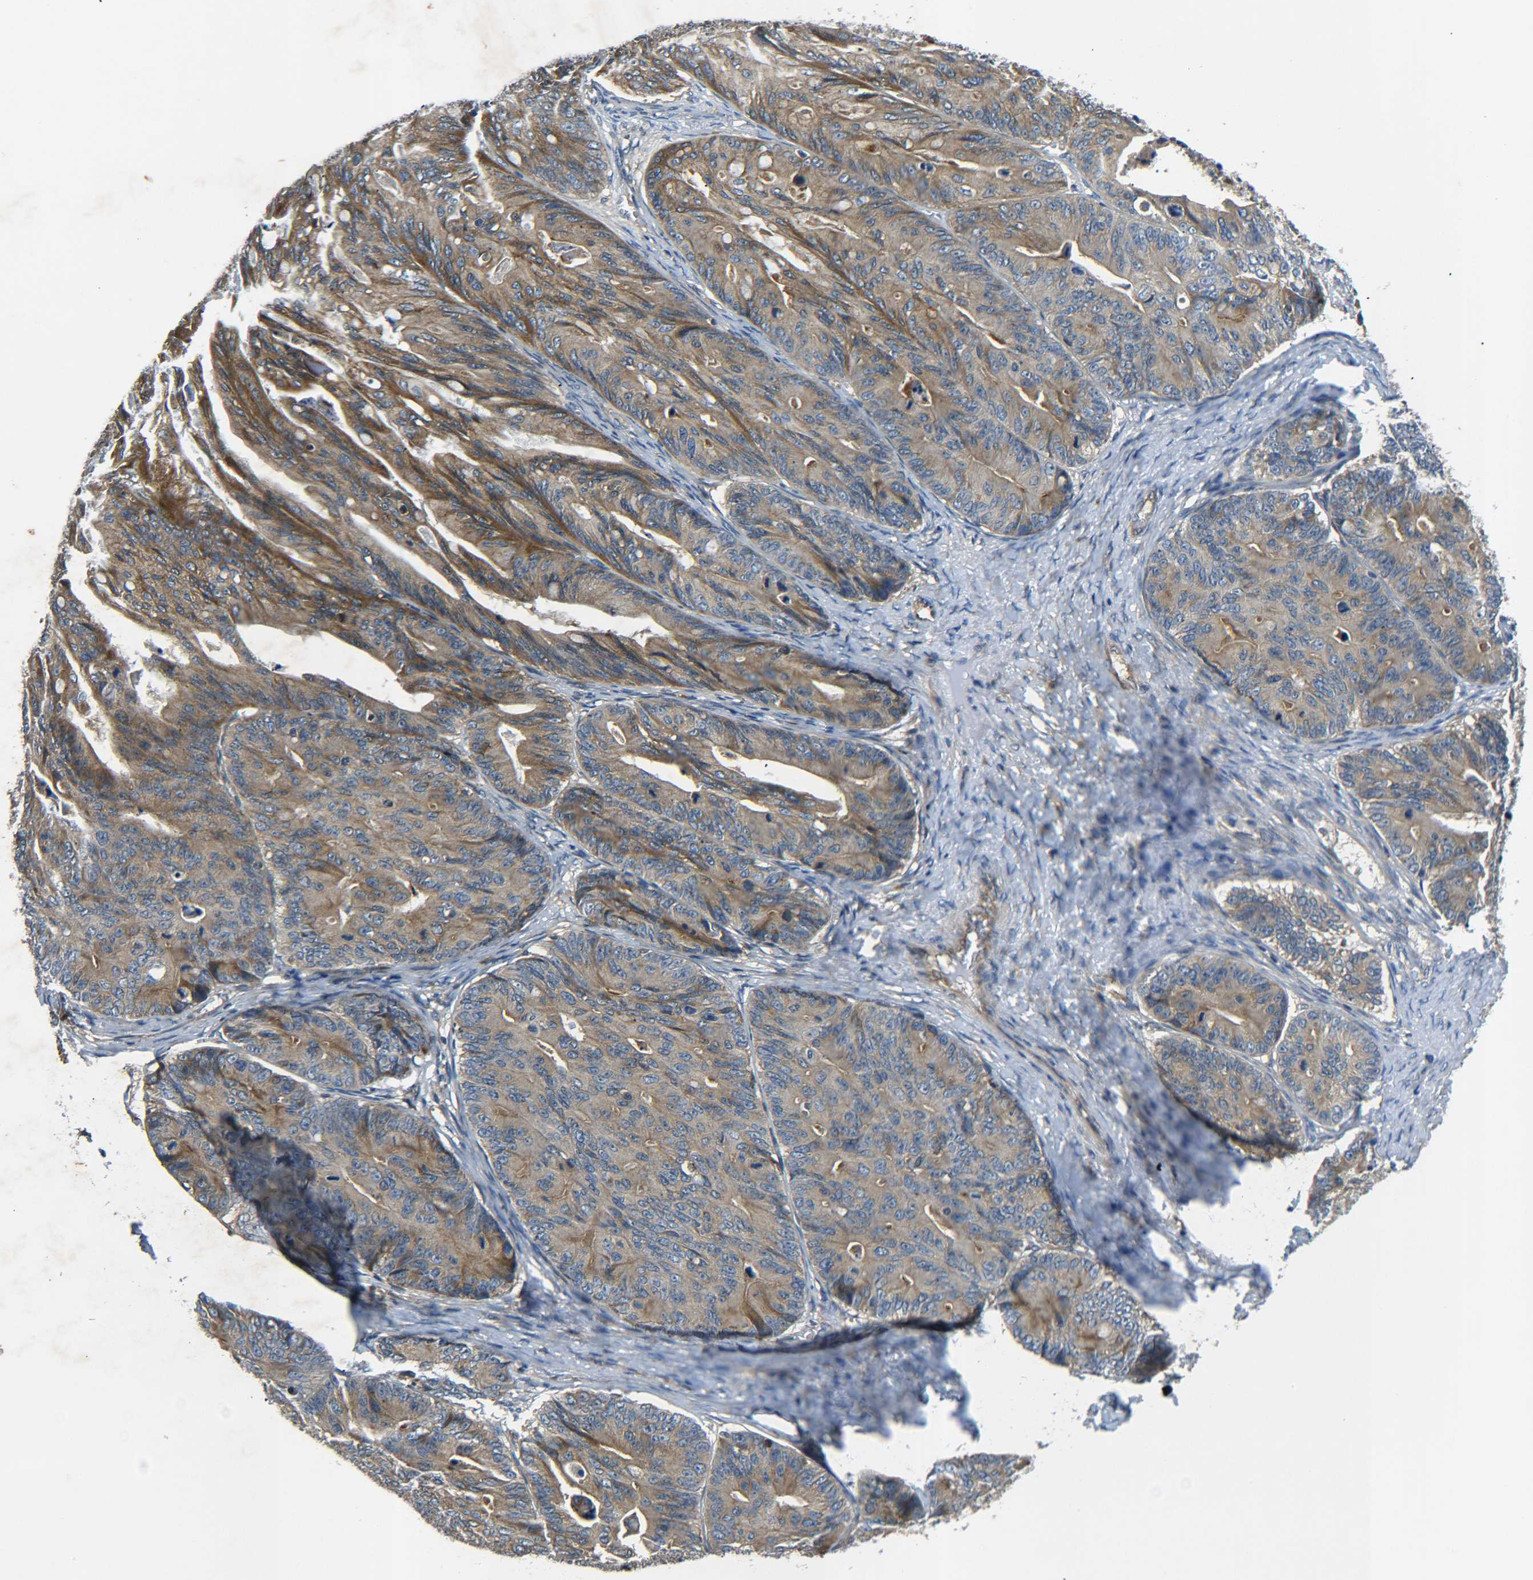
{"staining": {"intensity": "moderate", "quantity": ">75%", "location": "cytoplasmic/membranous"}, "tissue": "ovarian cancer", "cell_type": "Tumor cells", "image_type": "cancer", "snomed": [{"axis": "morphology", "description": "Cystadenocarcinoma, mucinous, NOS"}, {"axis": "topography", "description": "Ovary"}], "caption": "This histopathology image shows ovarian cancer (mucinous cystadenocarcinoma) stained with IHC to label a protein in brown. The cytoplasmic/membranous of tumor cells show moderate positivity for the protein. Nuclei are counter-stained blue.", "gene": "RAB1B", "patient": {"sex": "female", "age": 37}}